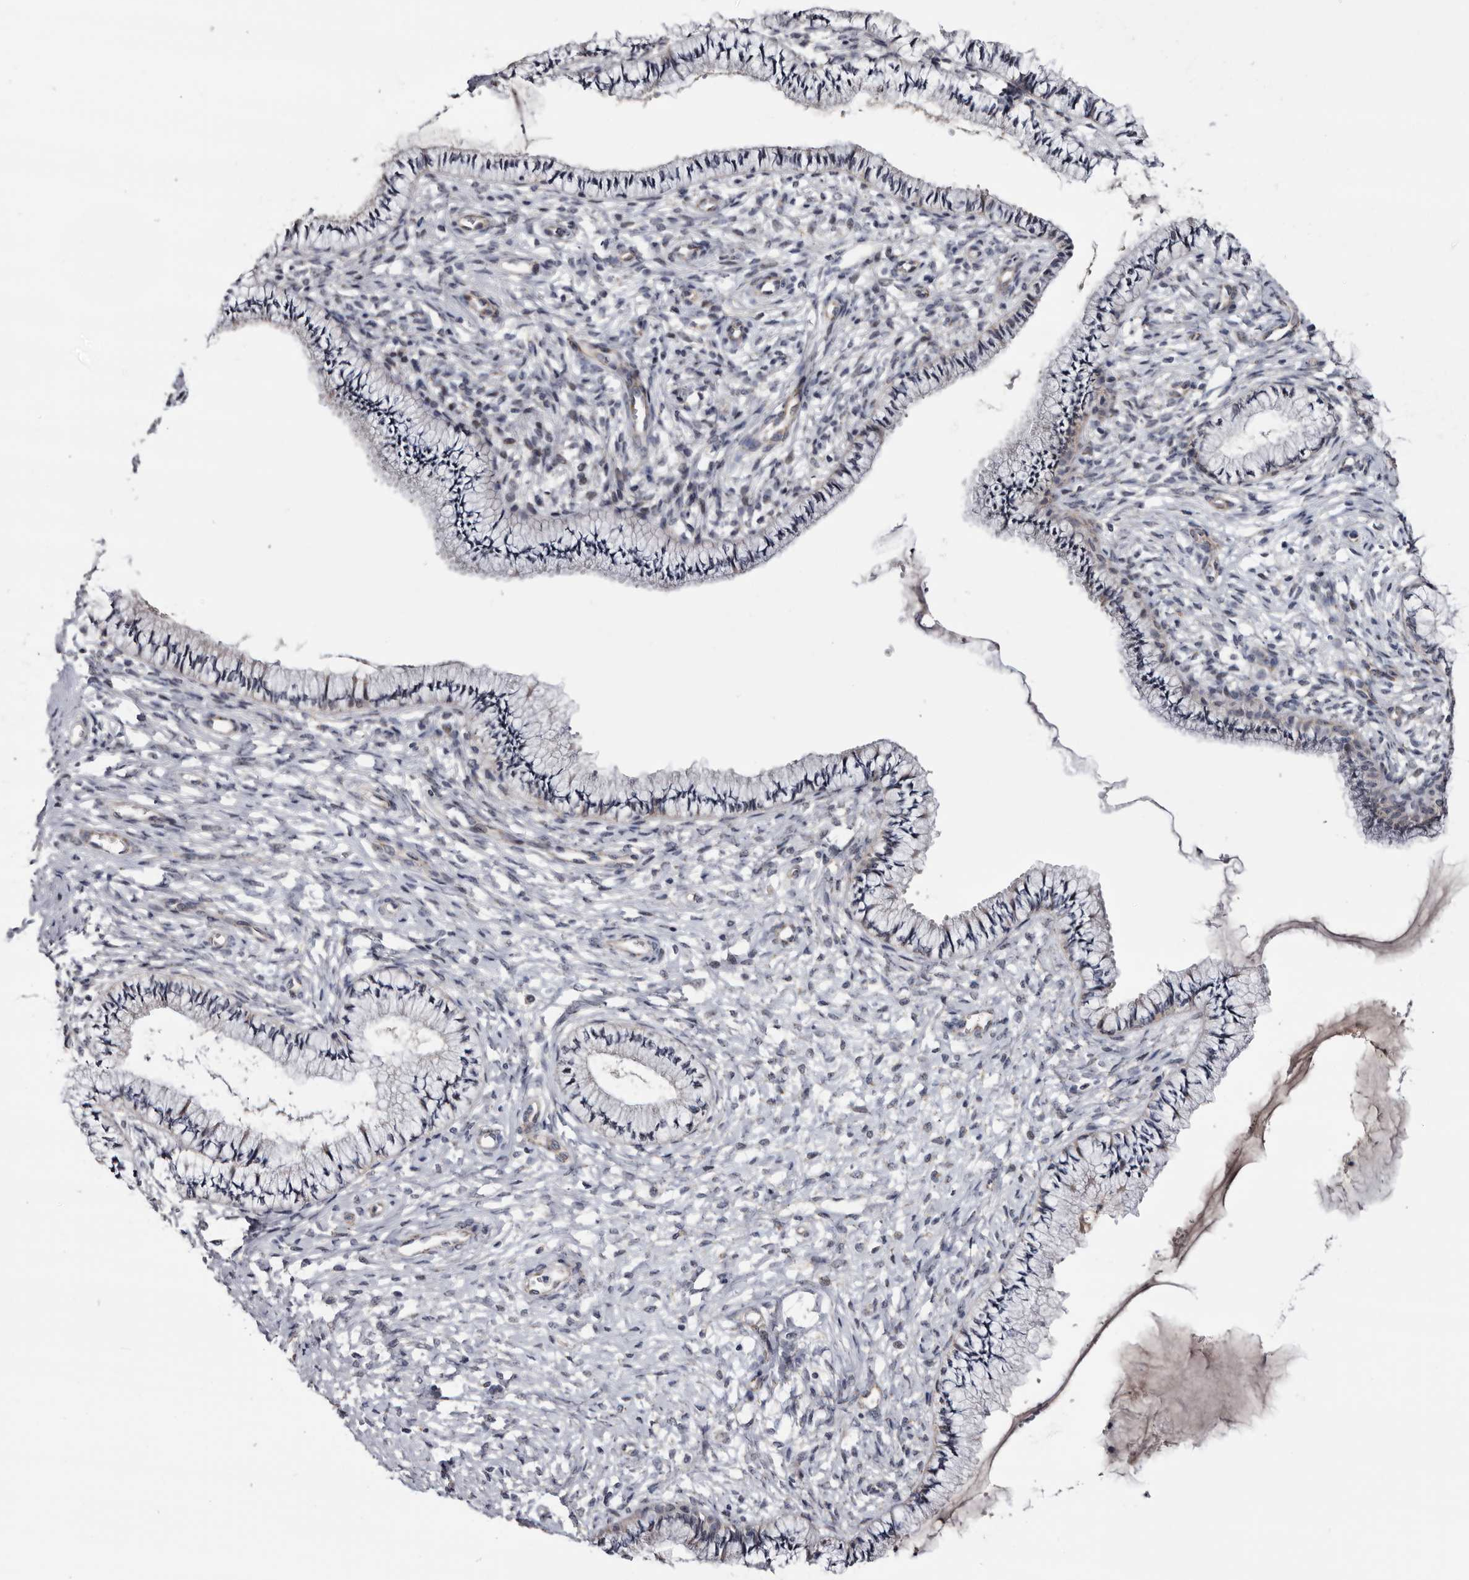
{"staining": {"intensity": "weak", "quantity": "<25%", "location": "cytoplasmic/membranous"}, "tissue": "cervix", "cell_type": "Glandular cells", "image_type": "normal", "snomed": [{"axis": "morphology", "description": "Normal tissue, NOS"}, {"axis": "topography", "description": "Cervix"}], "caption": "This is a image of immunohistochemistry staining of benign cervix, which shows no expression in glandular cells. Nuclei are stained in blue.", "gene": "ARMCX2", "patient": {"sex": "female", "age": 36}}